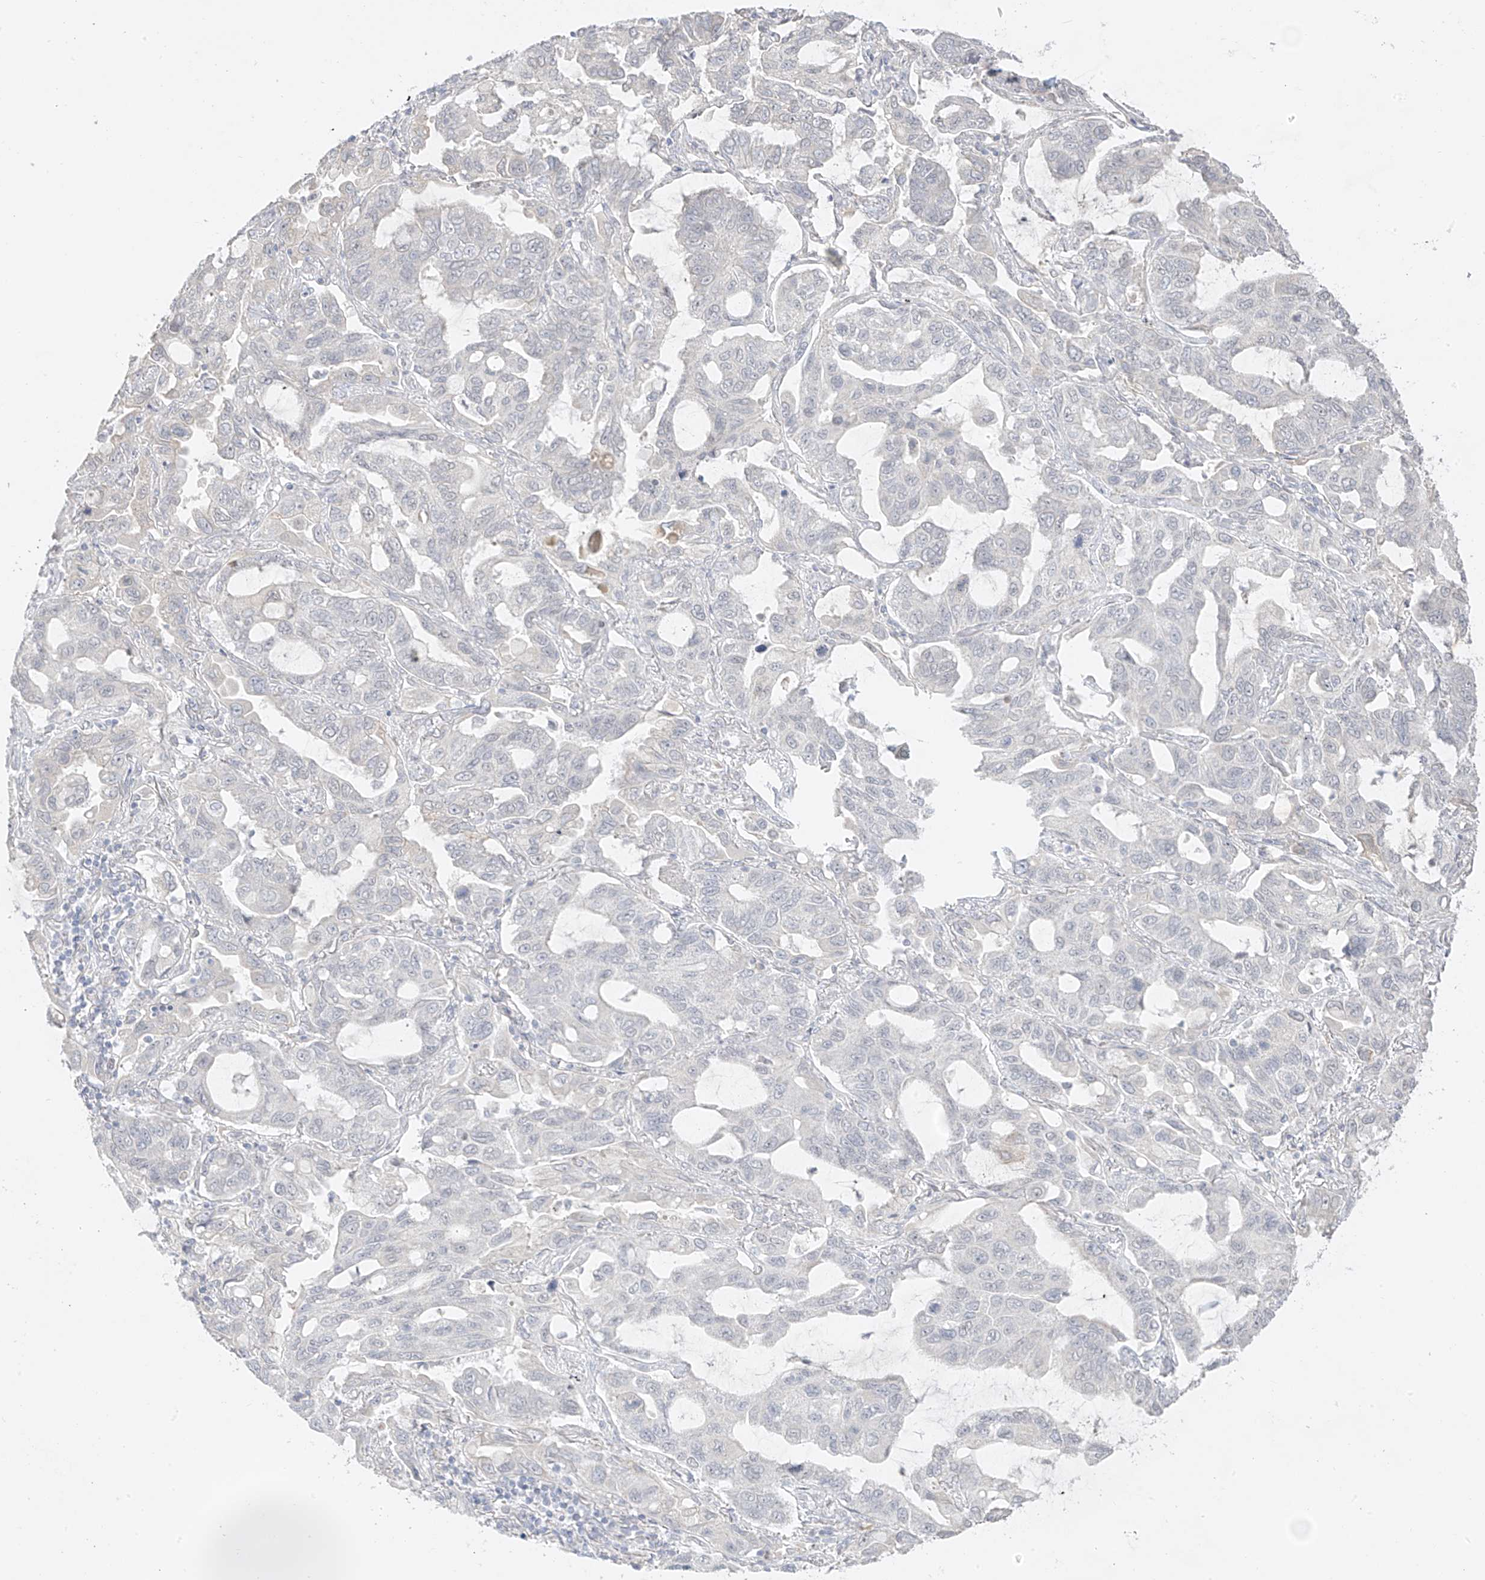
{"staining": {"intensity": "negative", "quantity": "none", "location": "none"}, "tissue": "lung cancer", "cell_type": "Tumor cells", "image_type": "cancer", "snomed": [{"axis": "morphology", "description": "Adenocarcinoma, NOS"}, {"axis": "topography", "description": "Lung"}], "caption": "This micrograph is of lung cancer (adenocarcinoma) stained with IHC to label a protein in brown with the nuclei are counter-stained blue. There is no expression in tumor cells. Brightfield microscopy of immunohistochemistry (IHC) stained with DAB (brown) and hematoxylin (blue), captured at high magnification.", "gene": "DCDC2", "patient": {"sex": "male", "age": 64}}